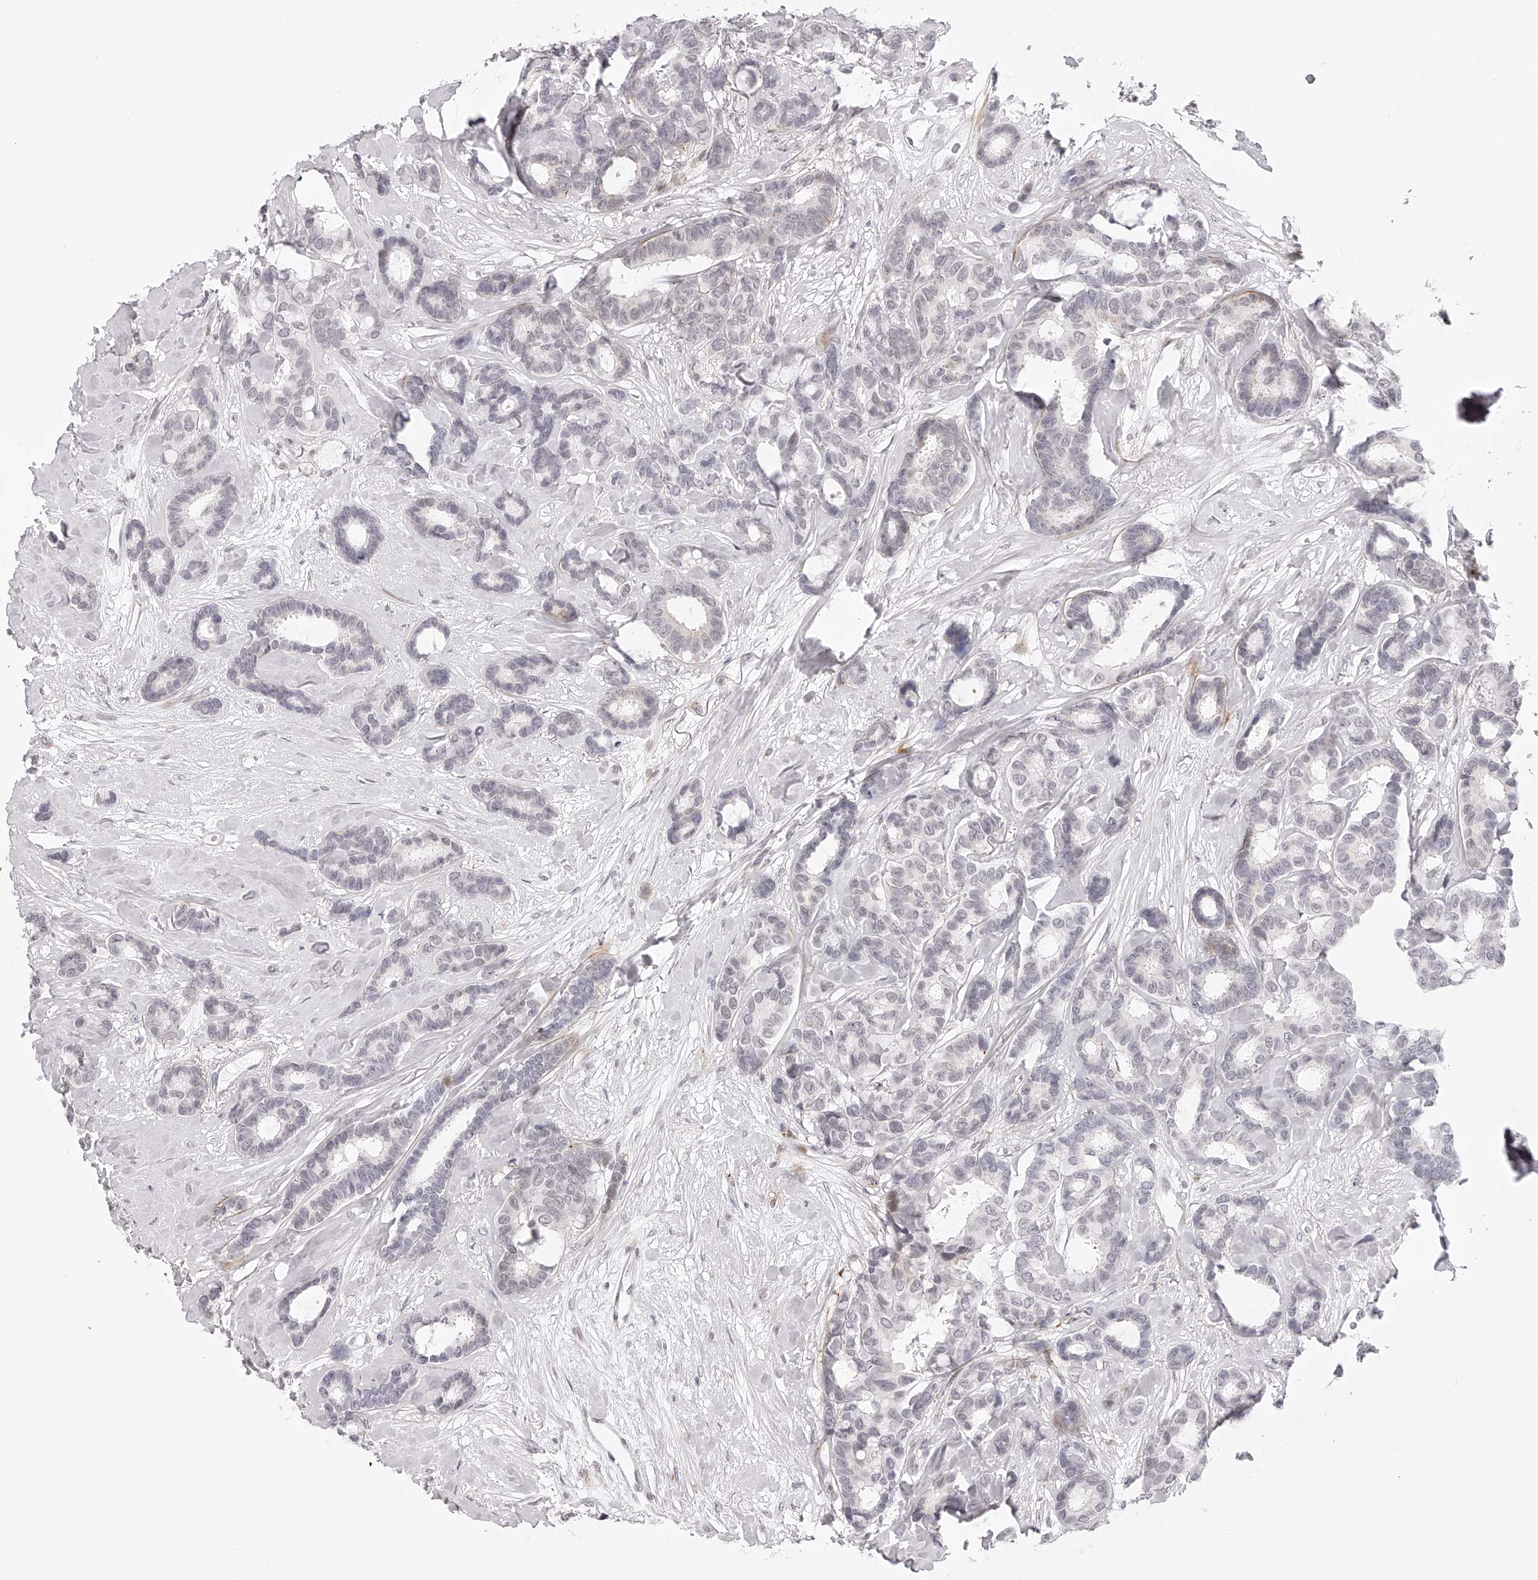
{"staining": {"intensity": "negative", "quantity": "none", "location": "none"}, "tissue": "breast cancer", "cell_type": "Tumor cells", "image_type": "cancer", "snomed": [{"axis": "morphology", "description": "Duct carcinoma"}, {"axis": "topography", "description": "Breast"}], "caption": "There is no significant staining in tumor cells of breast cancer (infiltrating ductal carcinoma).", "gene": "PLEKHG1", "patient": {"sex": "female", "age": 87}}